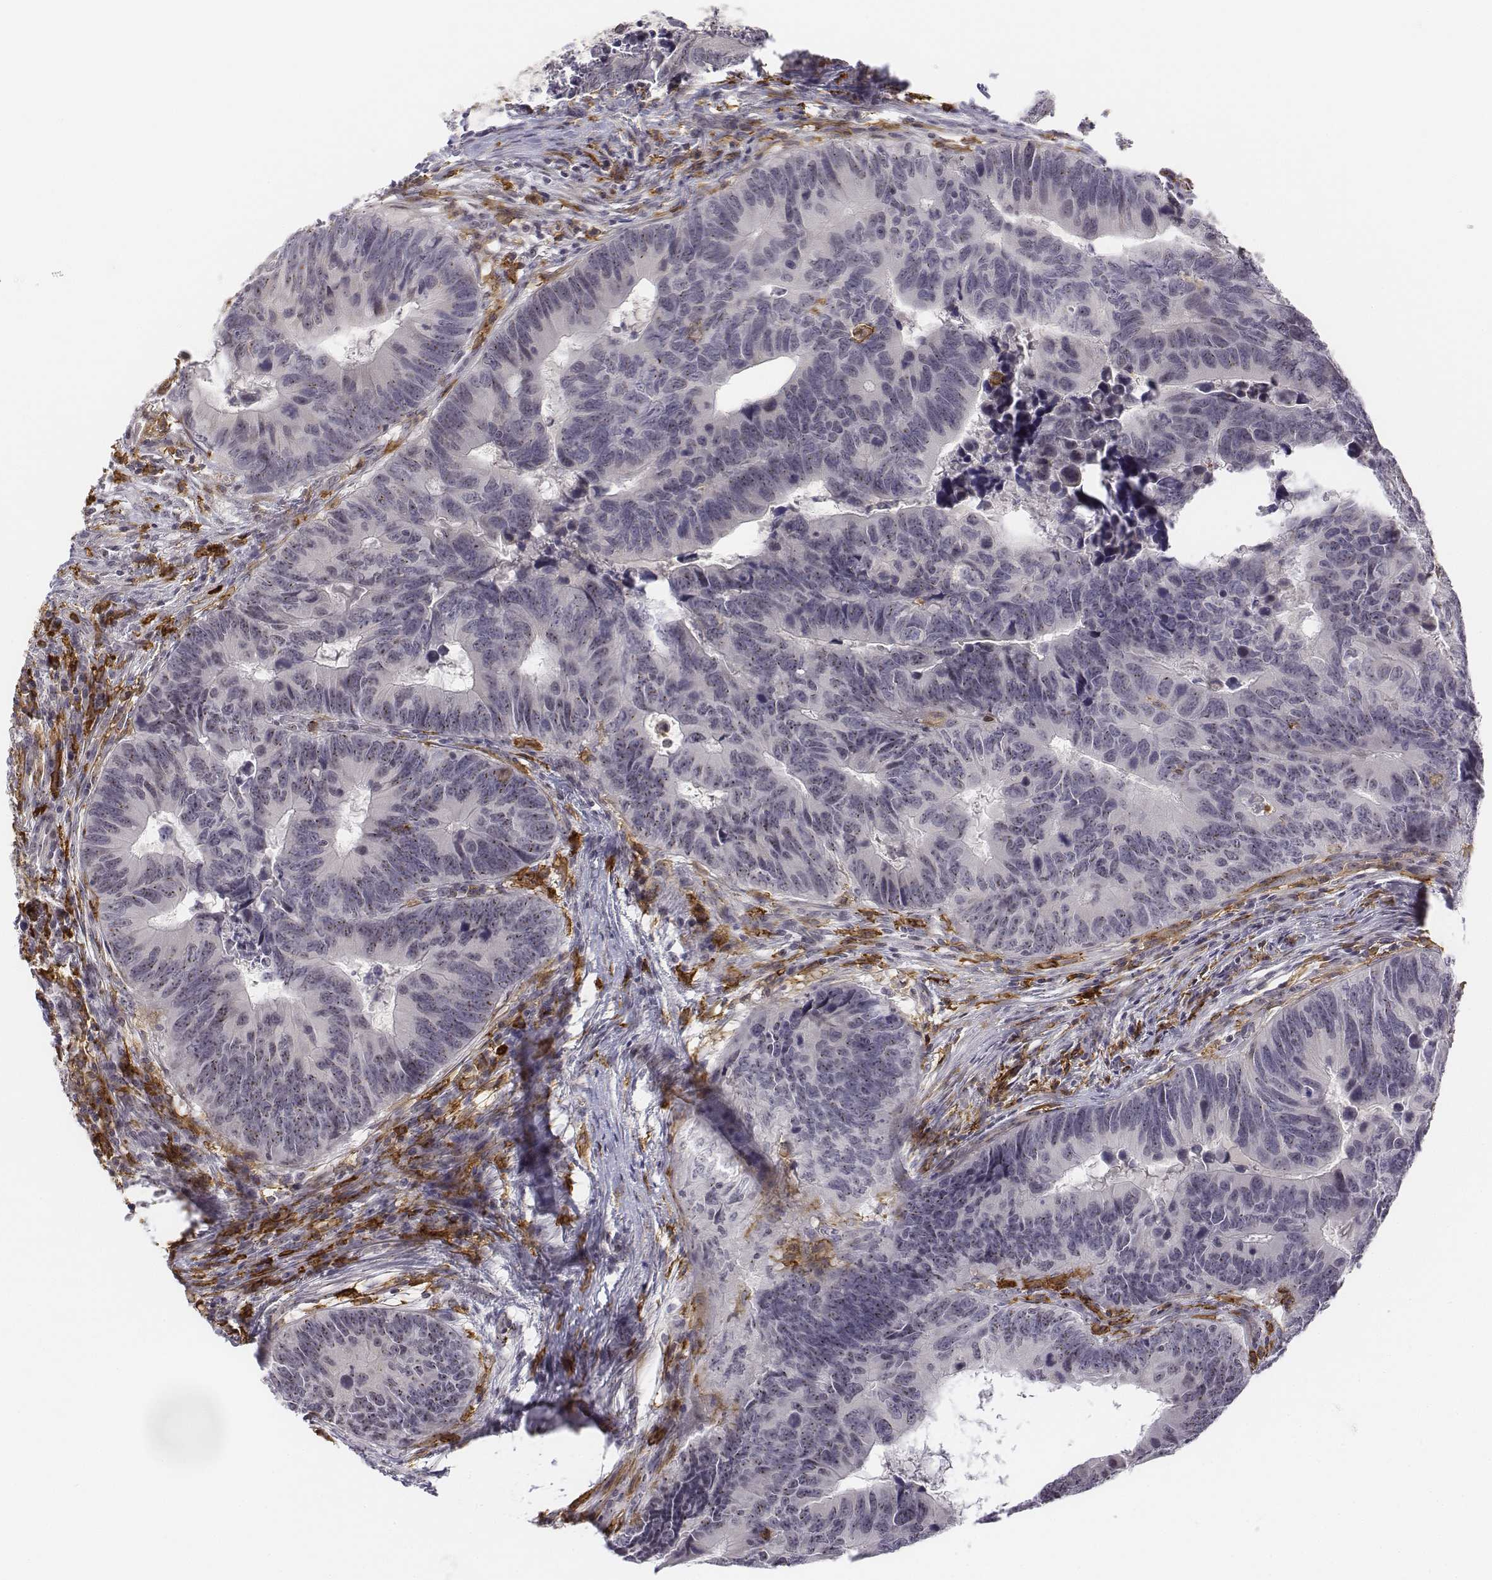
{"staining": {"intensity": "negative", "quantity": "none", "location": "none"}, "tissue": "colorectal cancer", "cell_type": "Tumor cells", "image_type": "cancer", "snomed": [{"axis": "morphology", "description": "Adenocarcinoma, NOS"}, {"axis": "topography", "description": "Colon"}], "caption": "Tumor cells show no significant protein positivity in colorectal cancer (adenocarcinoma).", "gene": "CD14", "patient": {"sex": "female", "age": 82}}